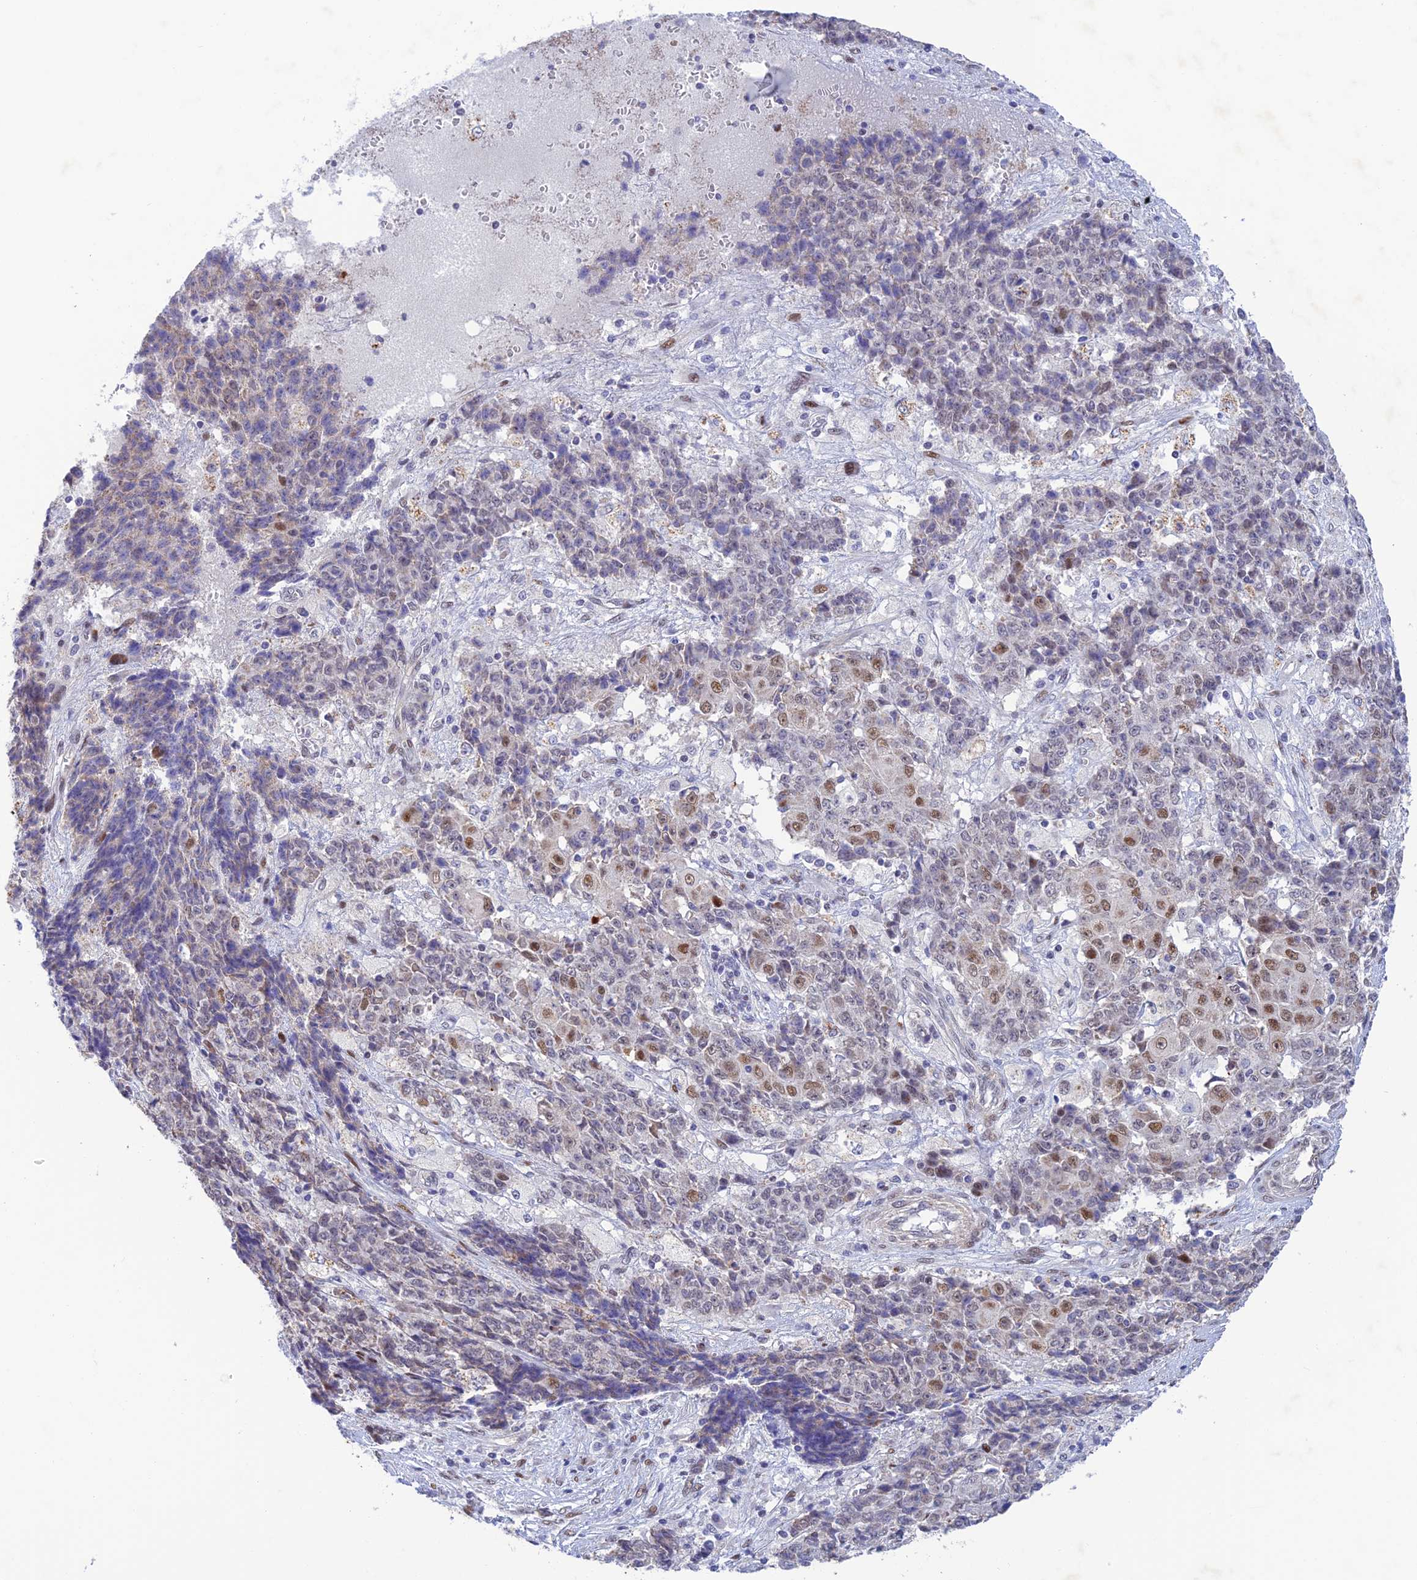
{"staining": {"intensity": "moderate", "quantity": "<25%", "location": "nuclear"}, "tissue": "ovarian cancer", "cell_type": "Tumor cells", "image_type": "cancer", "snomed": [{"axis": "morphology", "description": "Carcinoma, endometroid"}, {"axis": "topography", "description": "Ovary"}], "caption": "Immunohistochemical staining of ovarian cancer reveals moderate nuclear protein staining in approximately <25% of tumor cells.", "gene": "WDR55", "patient": {"sex": "female", "age": 42}}